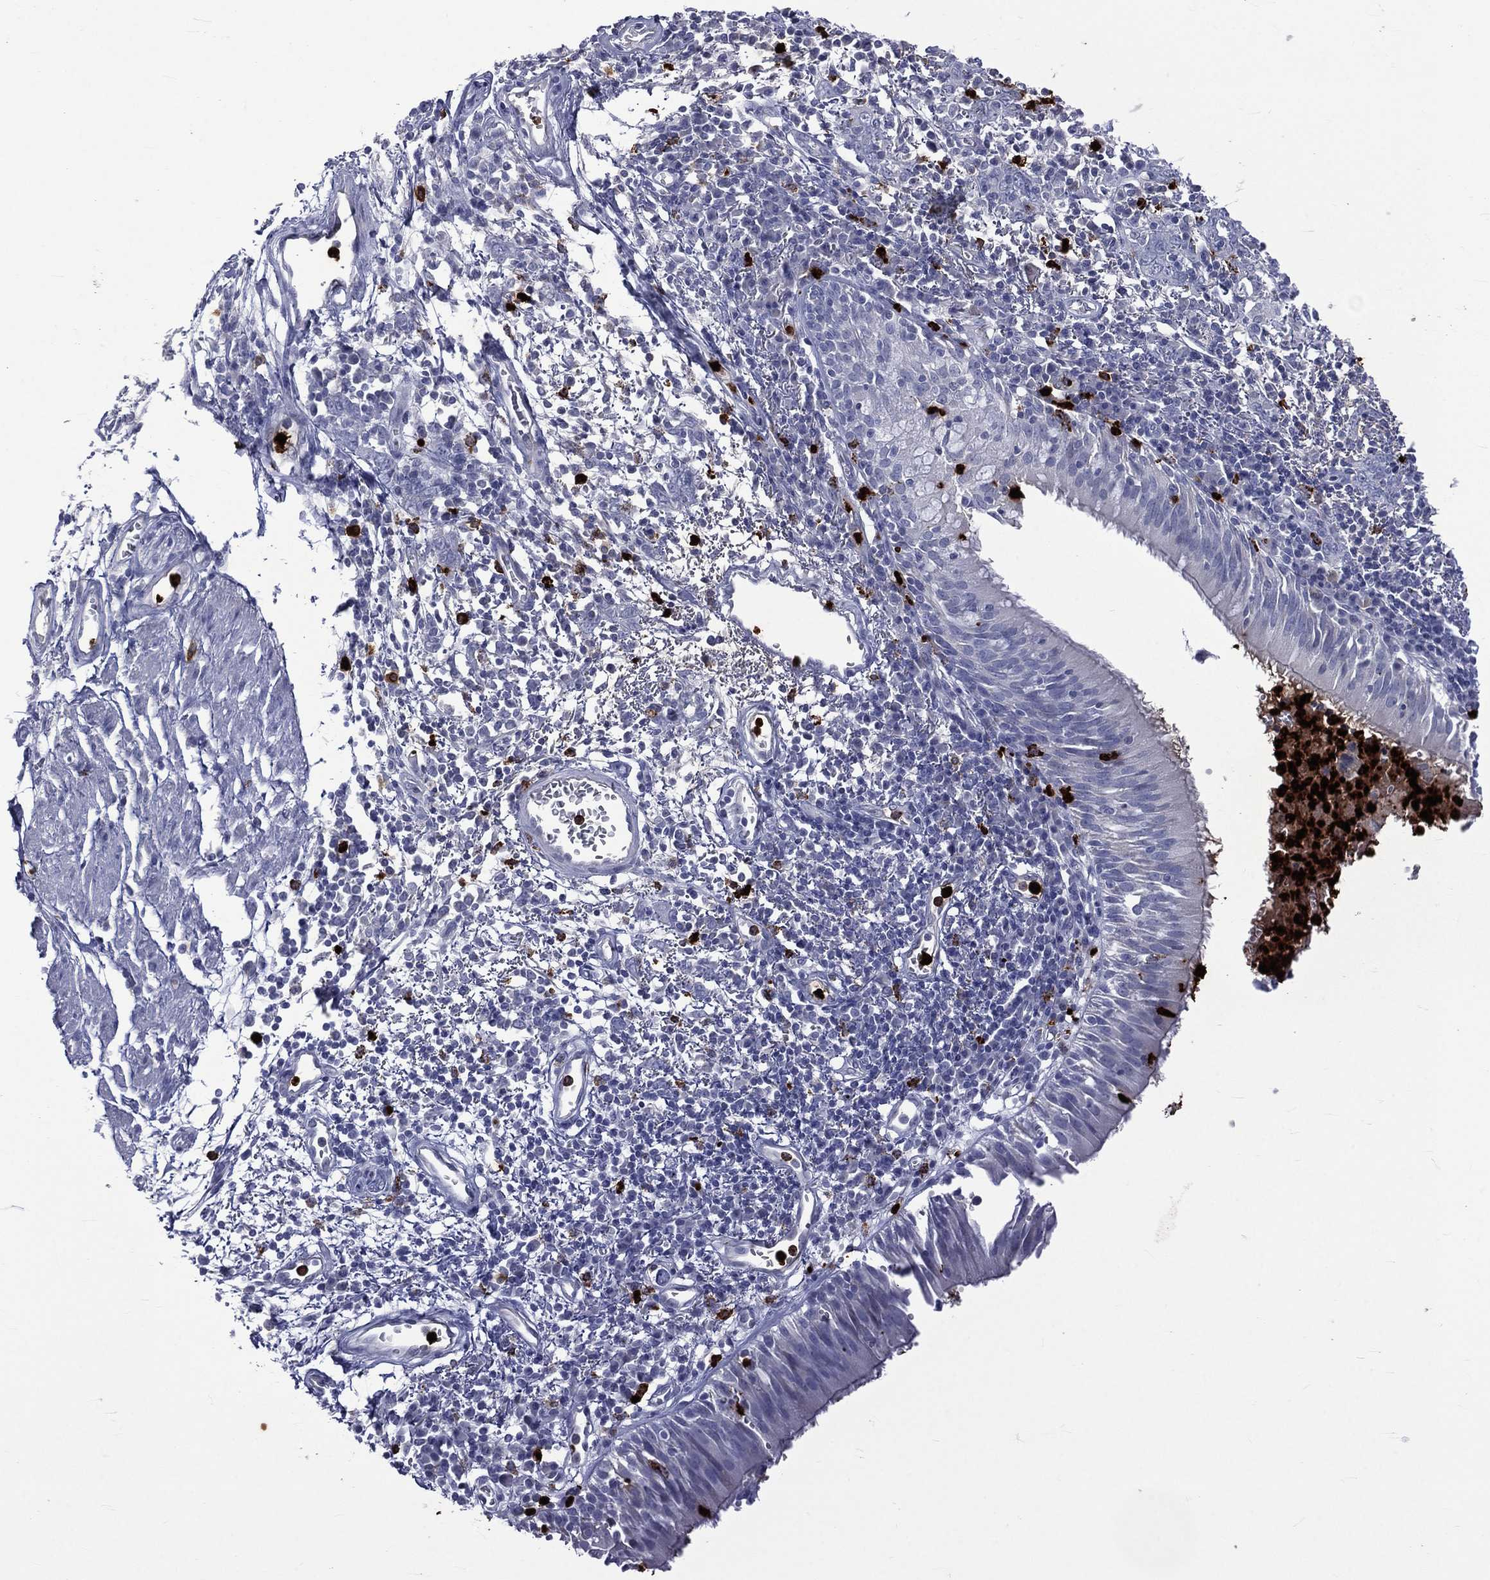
{"staining": {"intensity": "negative", "quantity": "none", "location": "none"}, "tissue": "bronchus", "cell_type": "Respiratory epithelial cells", "image_type": "normal", "snomed": [{"axis": "morphology", "description": "Normal tissue, NOS"}, {"axis": "morphology", "description": "Squamous cell carcinoma, NOS"}, {"axis": "topography", "description": "Cartilage tissue"}, {"axis": "topography", "description": "Bronchus"}, {"axis": "topography", "description": "Lung"}], "caption": "DAB immunohistochemical staining of benign bronchus exhibits no significant staining in respiratory epithelial cells. (Stains: DAB IHC with hematoxylin counter stain, Microscopy: brightfield microscopy at high magnification).", "gene": "ELANE", "patient": {"sex": "male", "age": 66}}